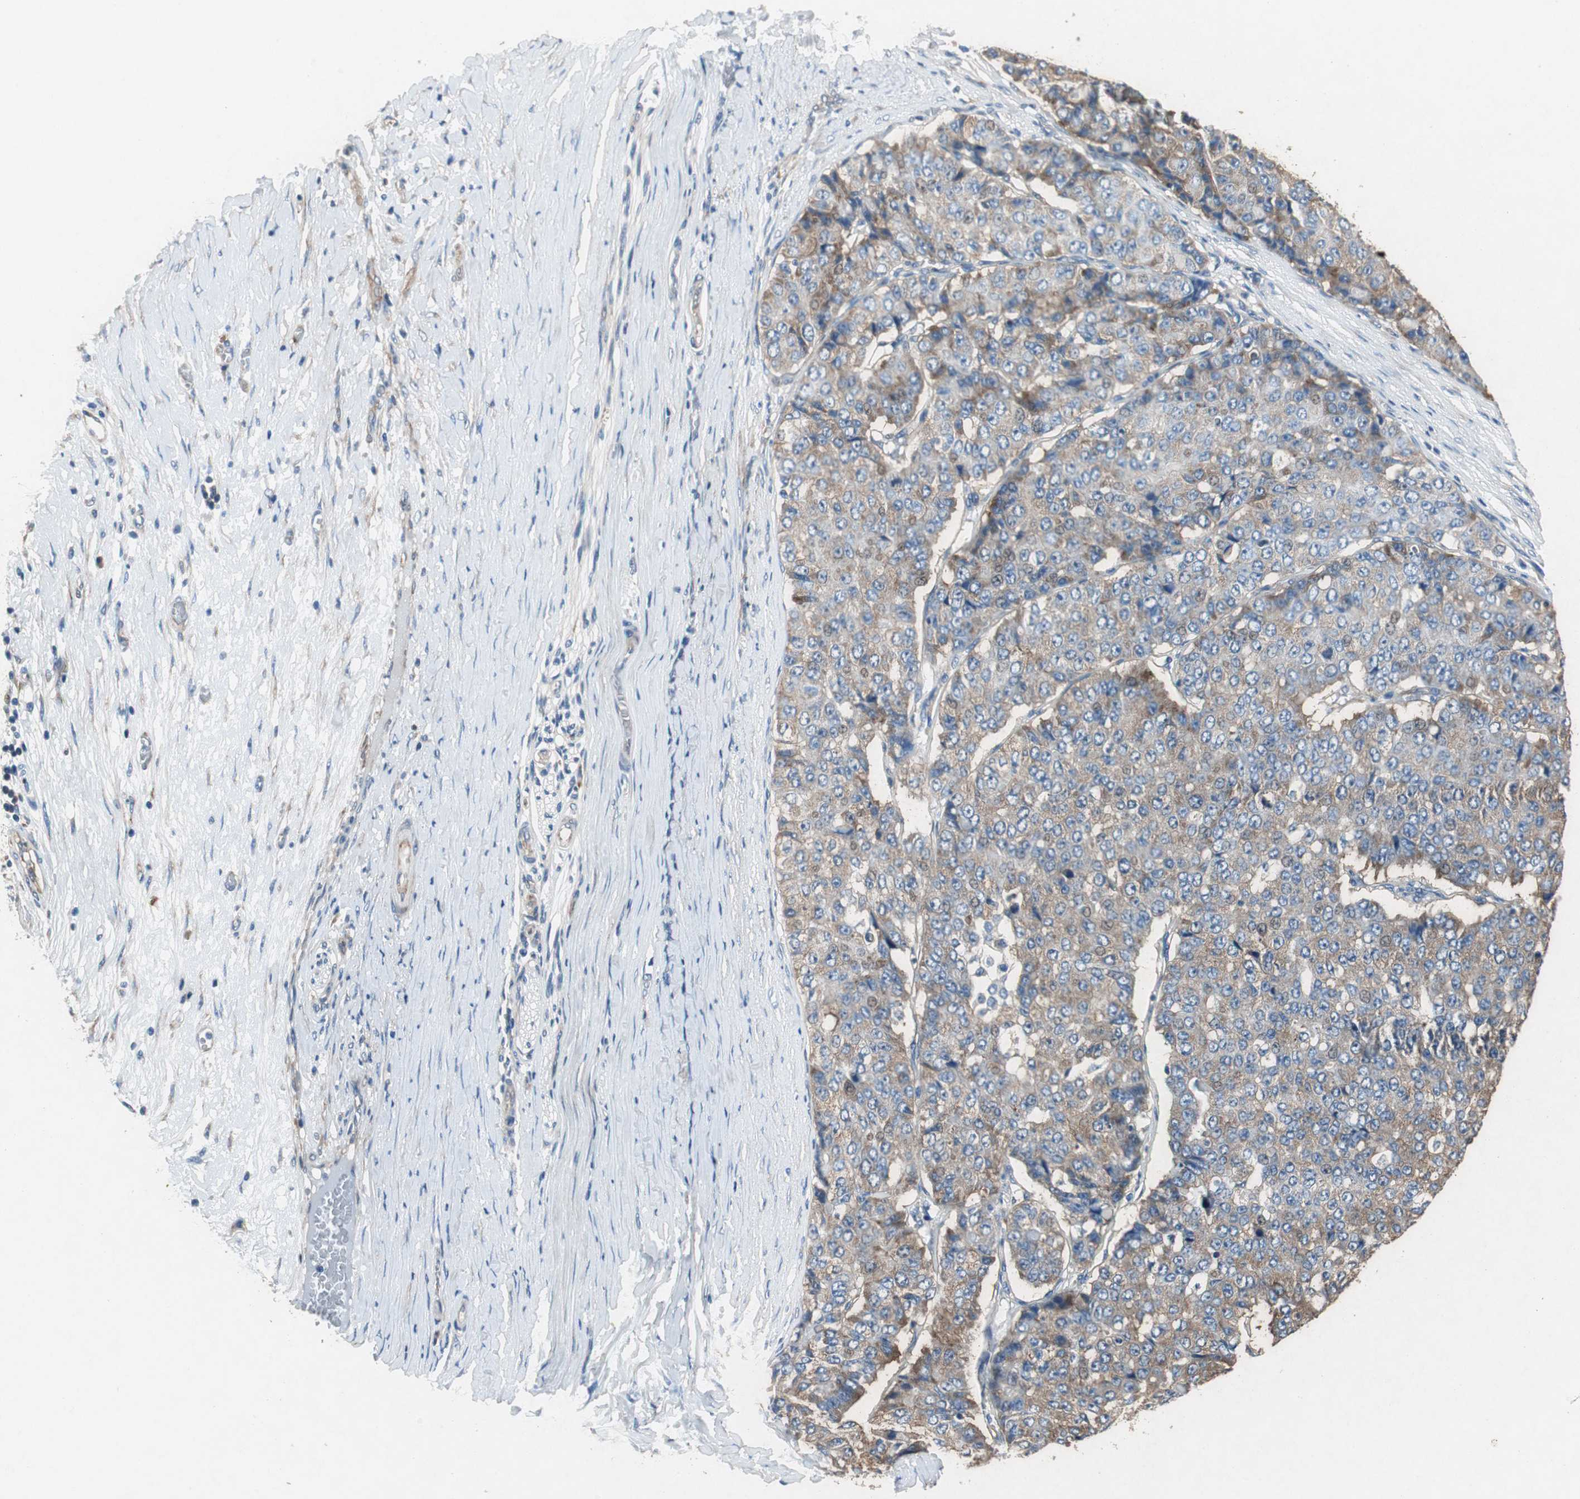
{"staining": {"intensity": "moderate", "quantity": ">75%", "location": "cytoplasmic/membranous"}, "tissue": "pancreatic cancer", "cell_type": "Tumor cells", "image_type": "cancer", "snomed": [{"axis": "morphology", "description": "Adenocarcinoma, NOS"}, {"axis": "topography", "description": "Pancreas"}], "caption": "Human pancreatic cancer stained with a brown dye reveals moderate cytoplasmic/membranous positive expression in about >75% of tumor cells.", "gene": "RPL35", "patient": {"sex": "male", "age": 50}}